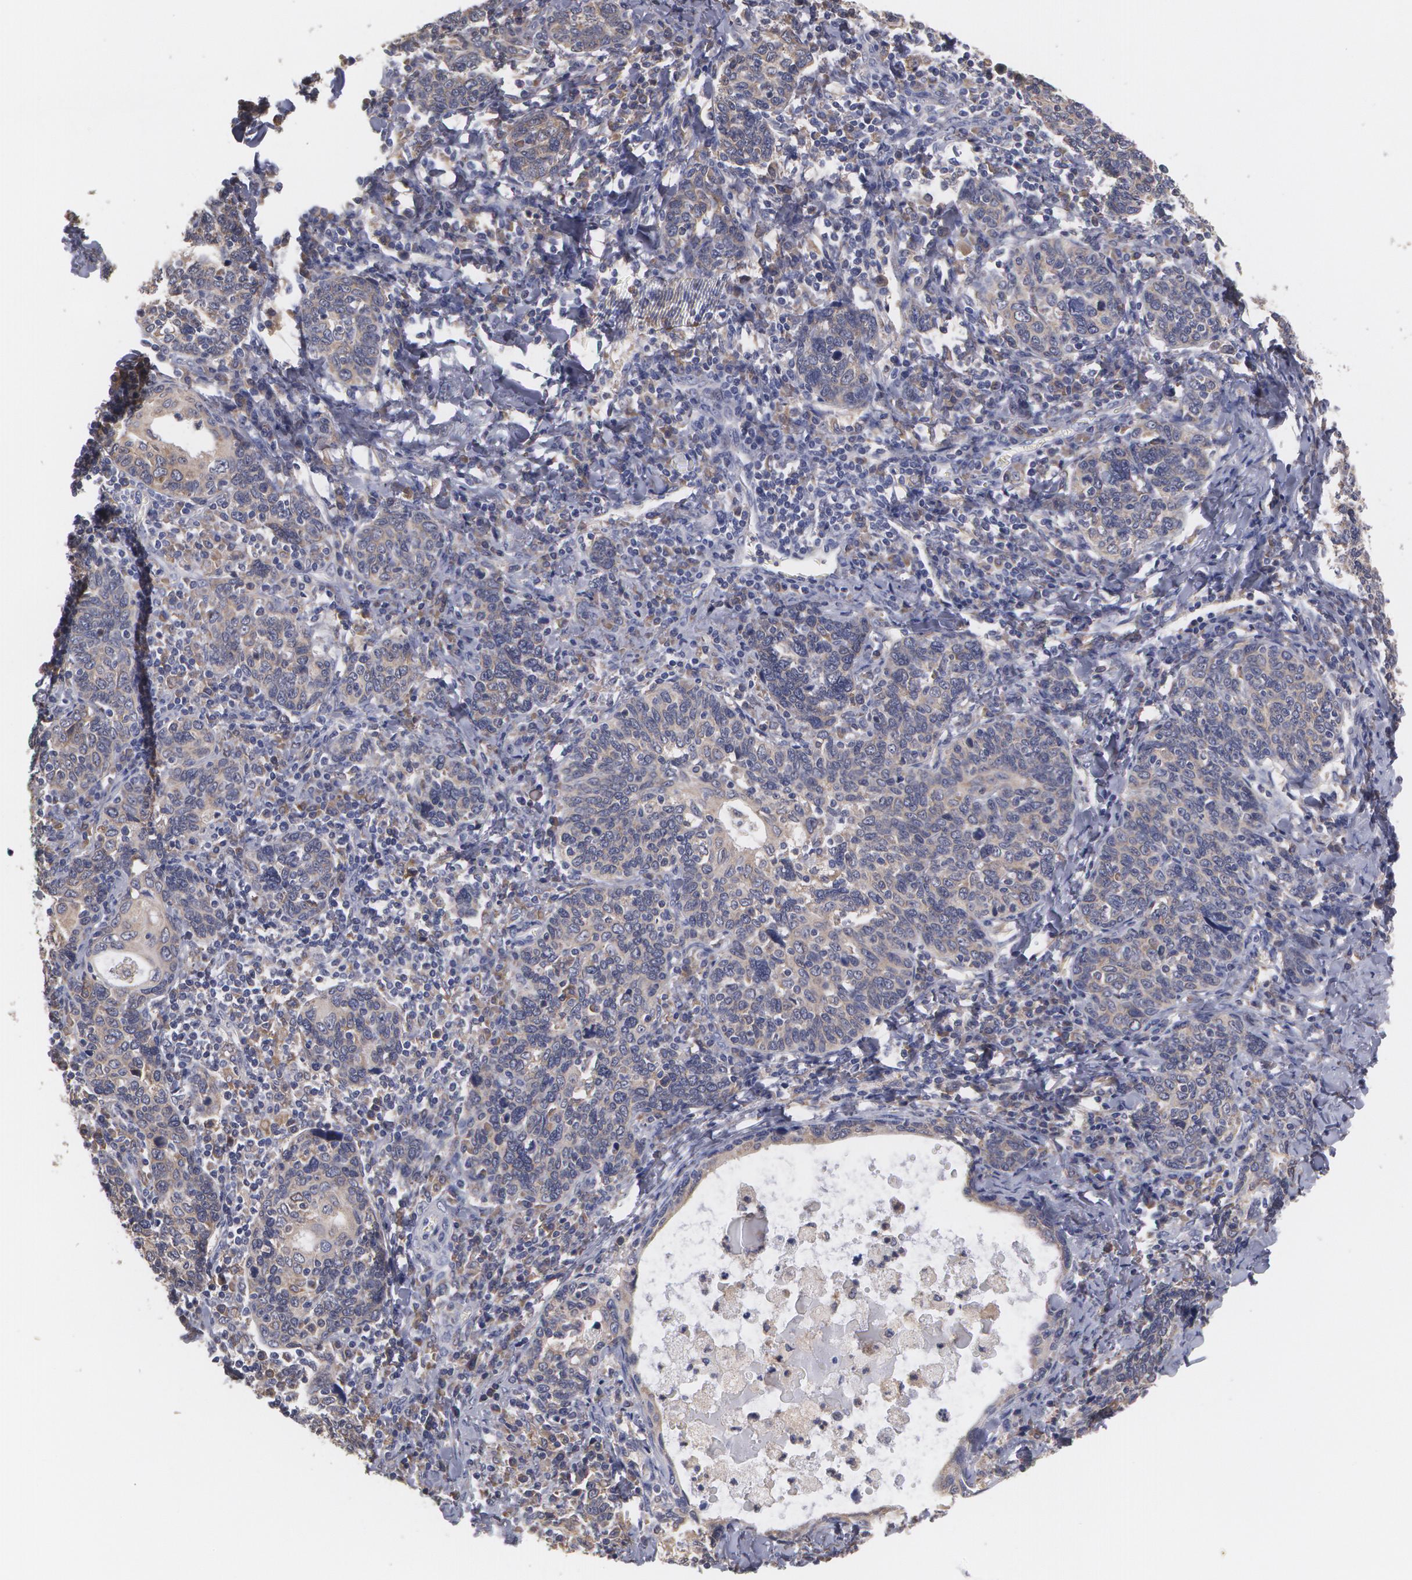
{"staining": {"intensity": "weak", "quantity": ">75%", "location": "cytoplasmic/membranous"}, "tissue": "cervical cancer", "cell_type": "Tumor cells", "image_type": "cancer", "snomed": [{"axis": "morphology", "description": "Squamous cell carcinoma, NOS"}, {"axis": "topography", "description": "Cervix"}], "caption": "Tumor cells display weak cytoplasmic/membranous staining in approximately >75% of cells in cervical squamous cell carcinoma.", "gene": "MTHFD1", "patient": {"sex": "female", "age": 41}}